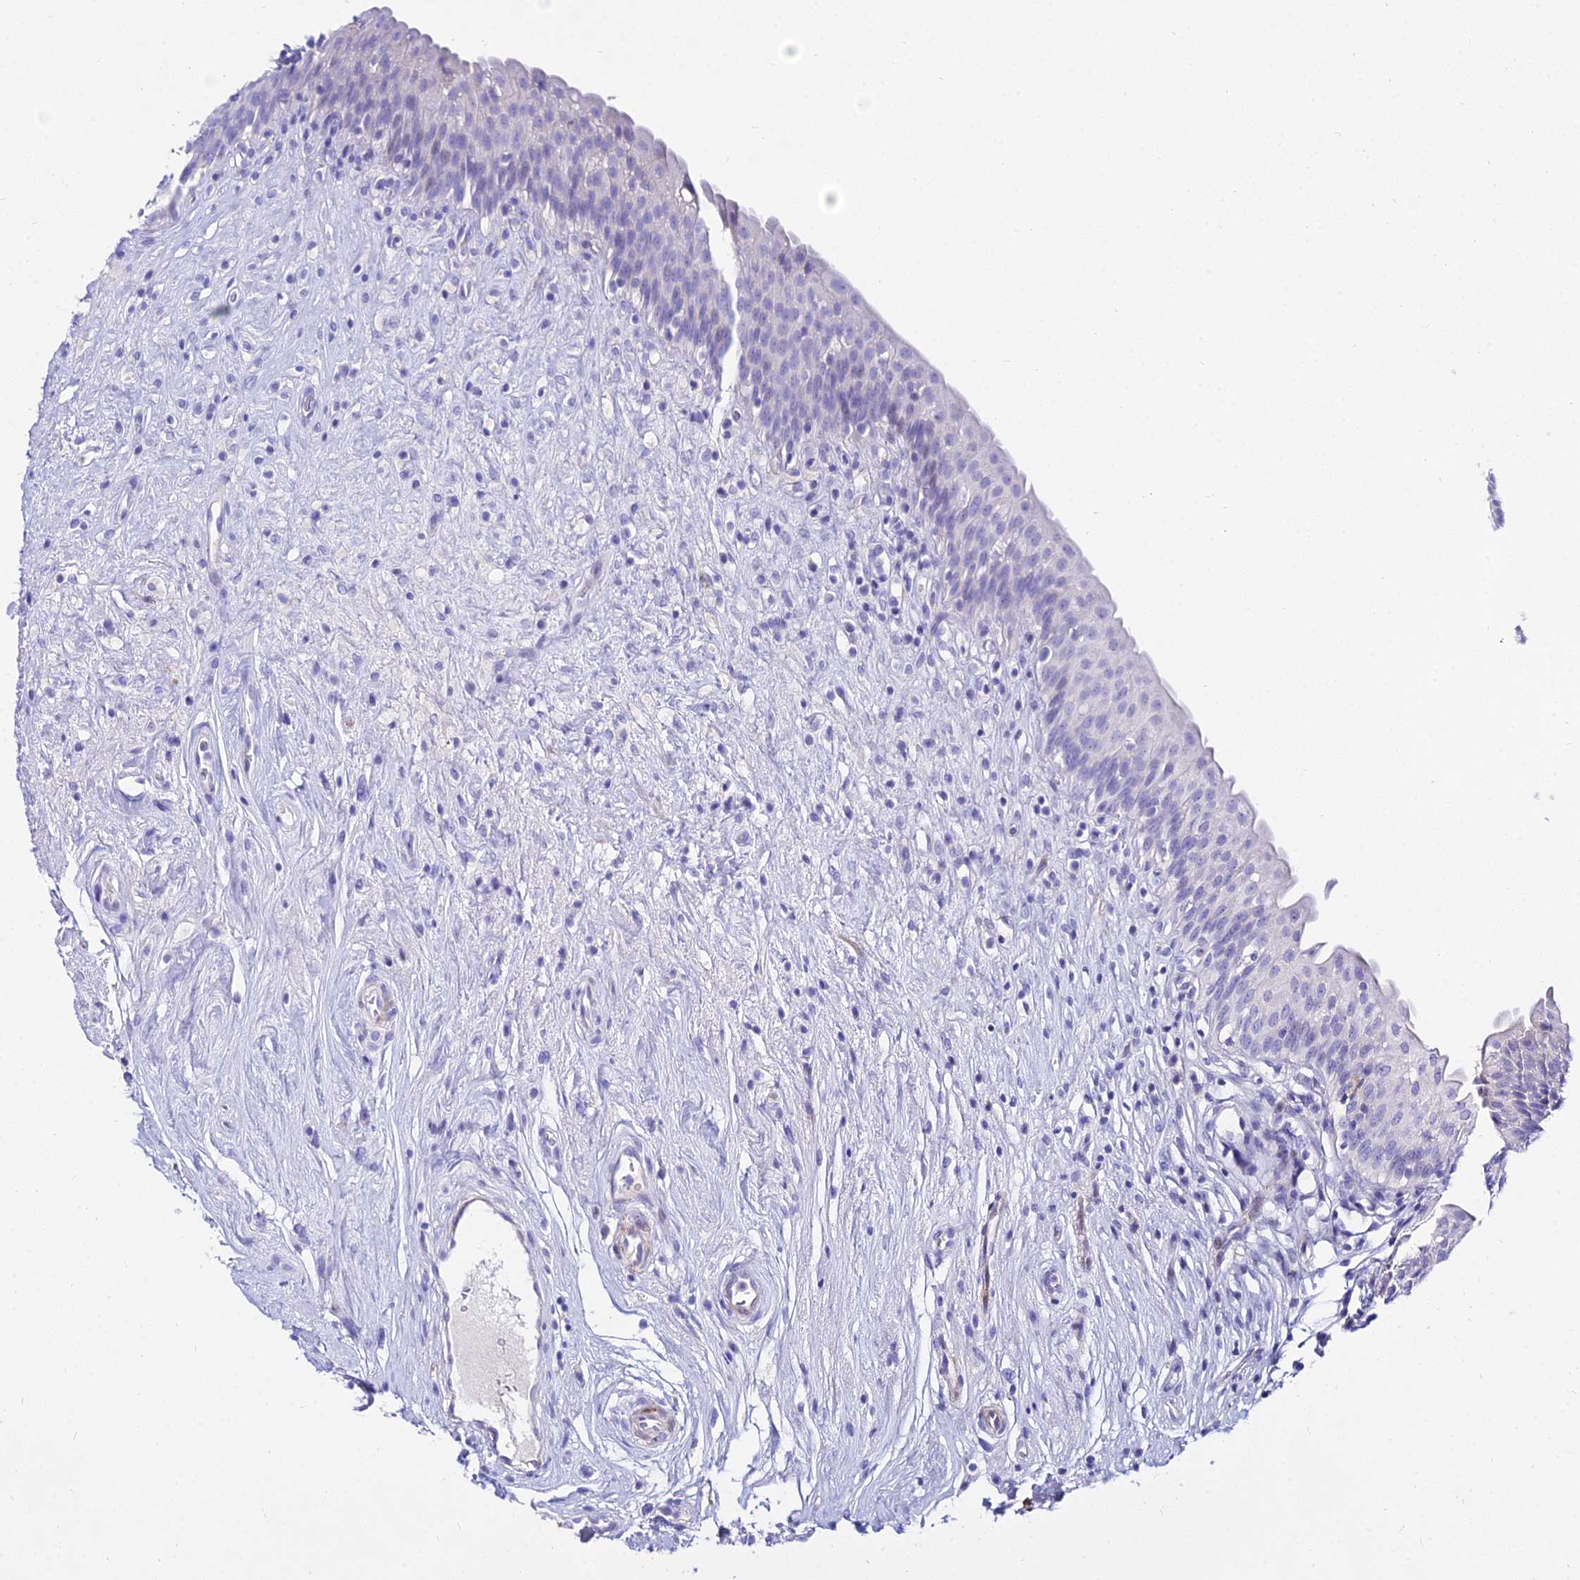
{"staining": {"intensity": "negative", "quantity": "none", "location": "none"}, "tissue": "urinary bladder", "cell_type": "Urothelial cells", "image_type": "normal", "snomed": [{"axis": "morphology", "description": "Normal tissue, NOS"}, {"axis": "topography", "description": "Urinary bladder"}], "caption": "This is a photomicrograph of immunohistochemistry (IHC) staining of unremarkable urinary bladder, which shows no expression in urothelial cells. The staining is performed using DAB (3,3'-diaminobenzidine) brown chromogen with nuclei counter-stained in using hematoxylin.", "gene": "DLX1", "patient": {"sex": "male", "age": 83}}